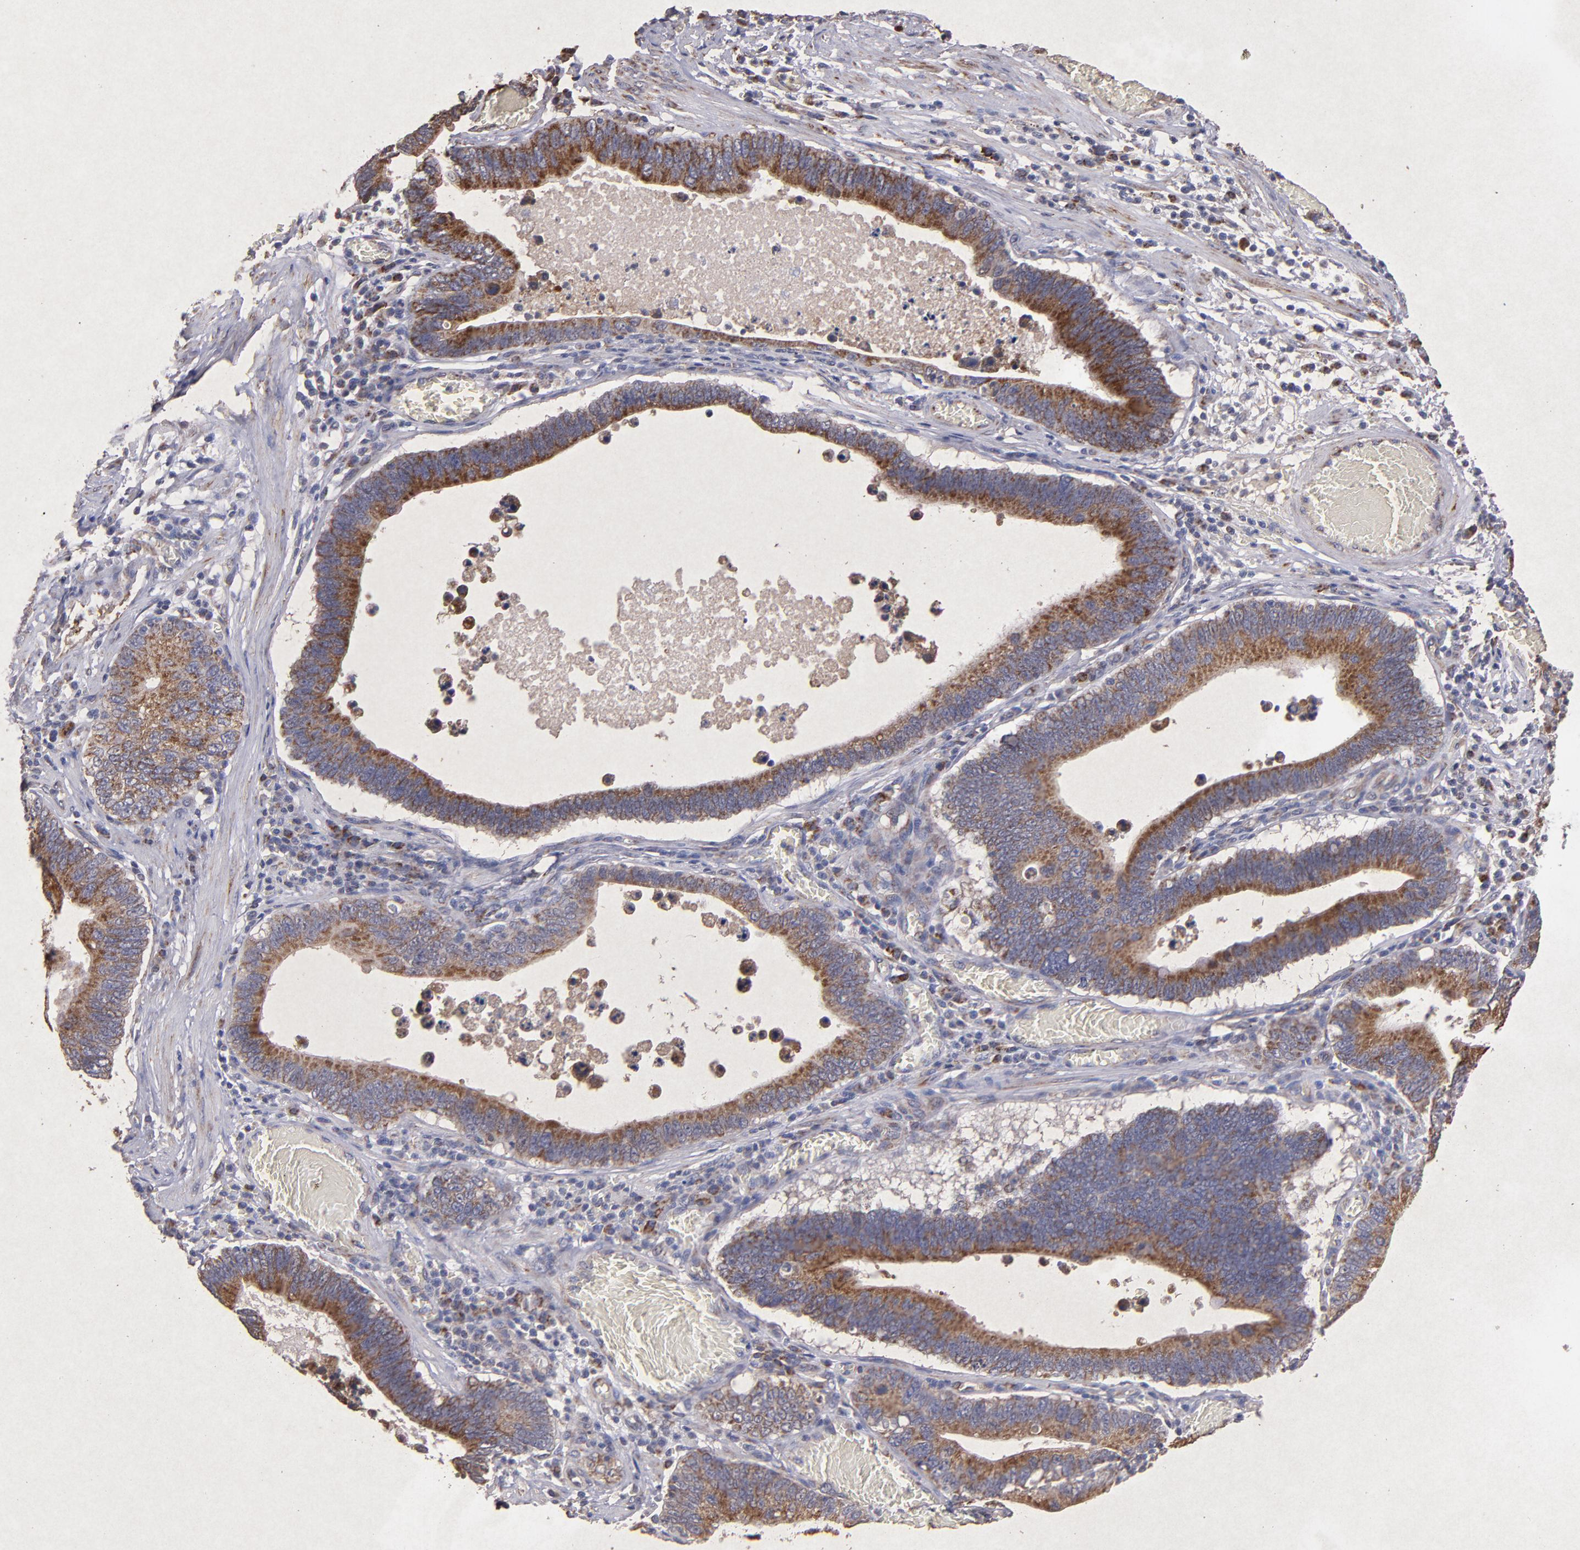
{"staining": {"intensity": "strong", "quantity": ">75%", "location": "cytoplasmic/membranous"}, "tissue": "stomach cancer", "cell_type": "Tumor cells", "image_type": "cancer", "snomed": [{"axis": "morphology", "description": "Adenocarcinoma, NOS"}, {"axis": "topography", "description": "Stomach"}, {"axis": "topography", "description": "Gastric cardia"}], "caption": "A micrograph of stomach cancer (adenocarcinoma) stained for a protein exhibits strong cytoplasmic/membranous brown staining in tumor cells.", "gene": "TIMM9", "patient": {"sex": "male", "age": 59}}